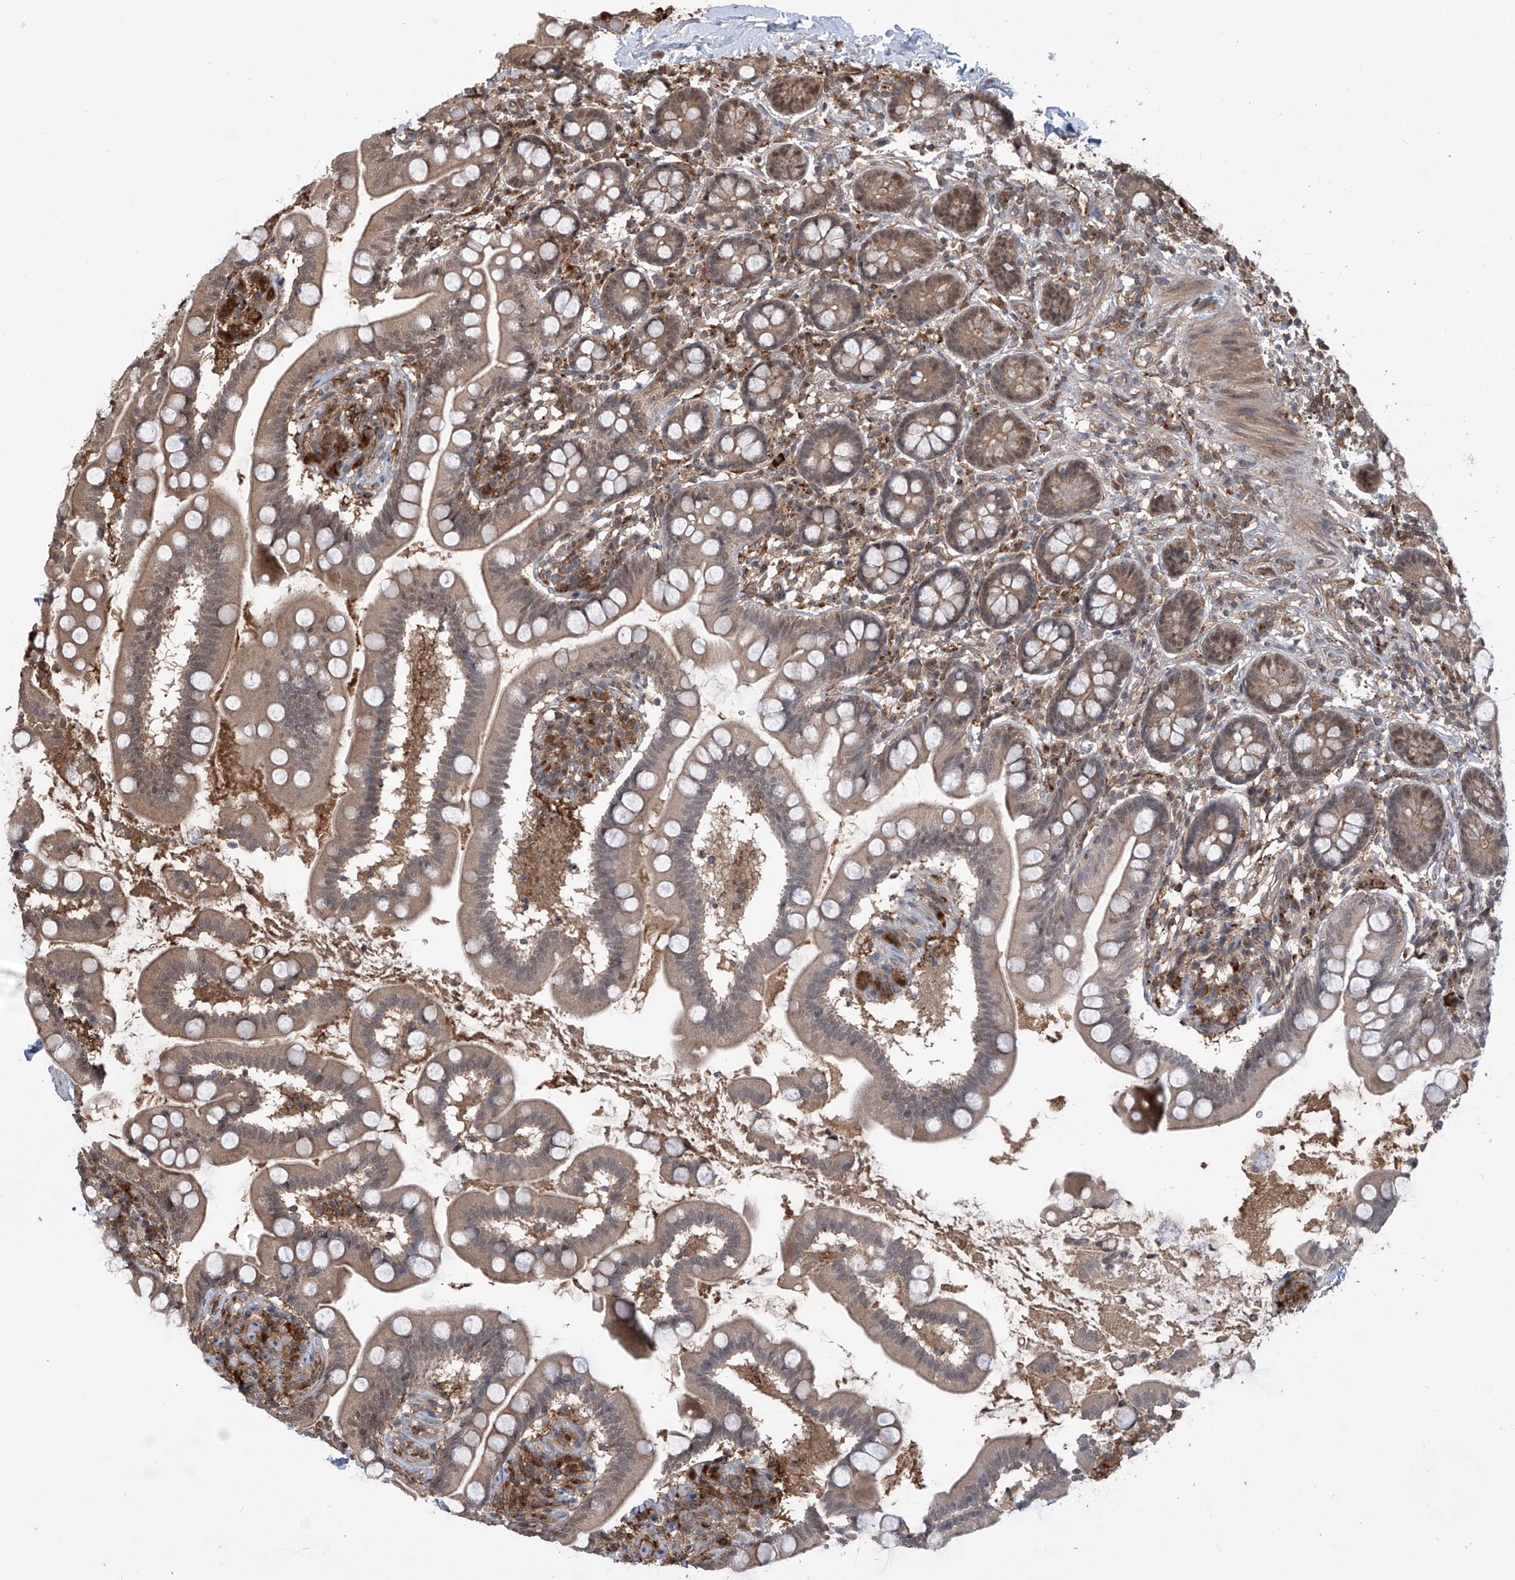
{"staining": {"intensity": "weak", "quantity": ">75%", "location": "cytoplasmic/membranous,nuclear"}, "tissue": "small intestine", "cell_type": "Glandular cells", "image_type": "normal", "snomed": [{"axis": "morphology", "description": "Normal tissue, NOS"}, {"axis": "topography", "description": "Small intestine"}], "caption": "Protein staining of unremarkable small intestine reveals weak cytoplasmic/membranous,nuclear staining in approximately >75% of glandular cells. The staining is performed using DAB brown chromogen to label protein expression. The nuclei are counter-stained blue using hematoxylin.", "gene": "HOXC8", "patient": {"sex": "female", "age": 64}}